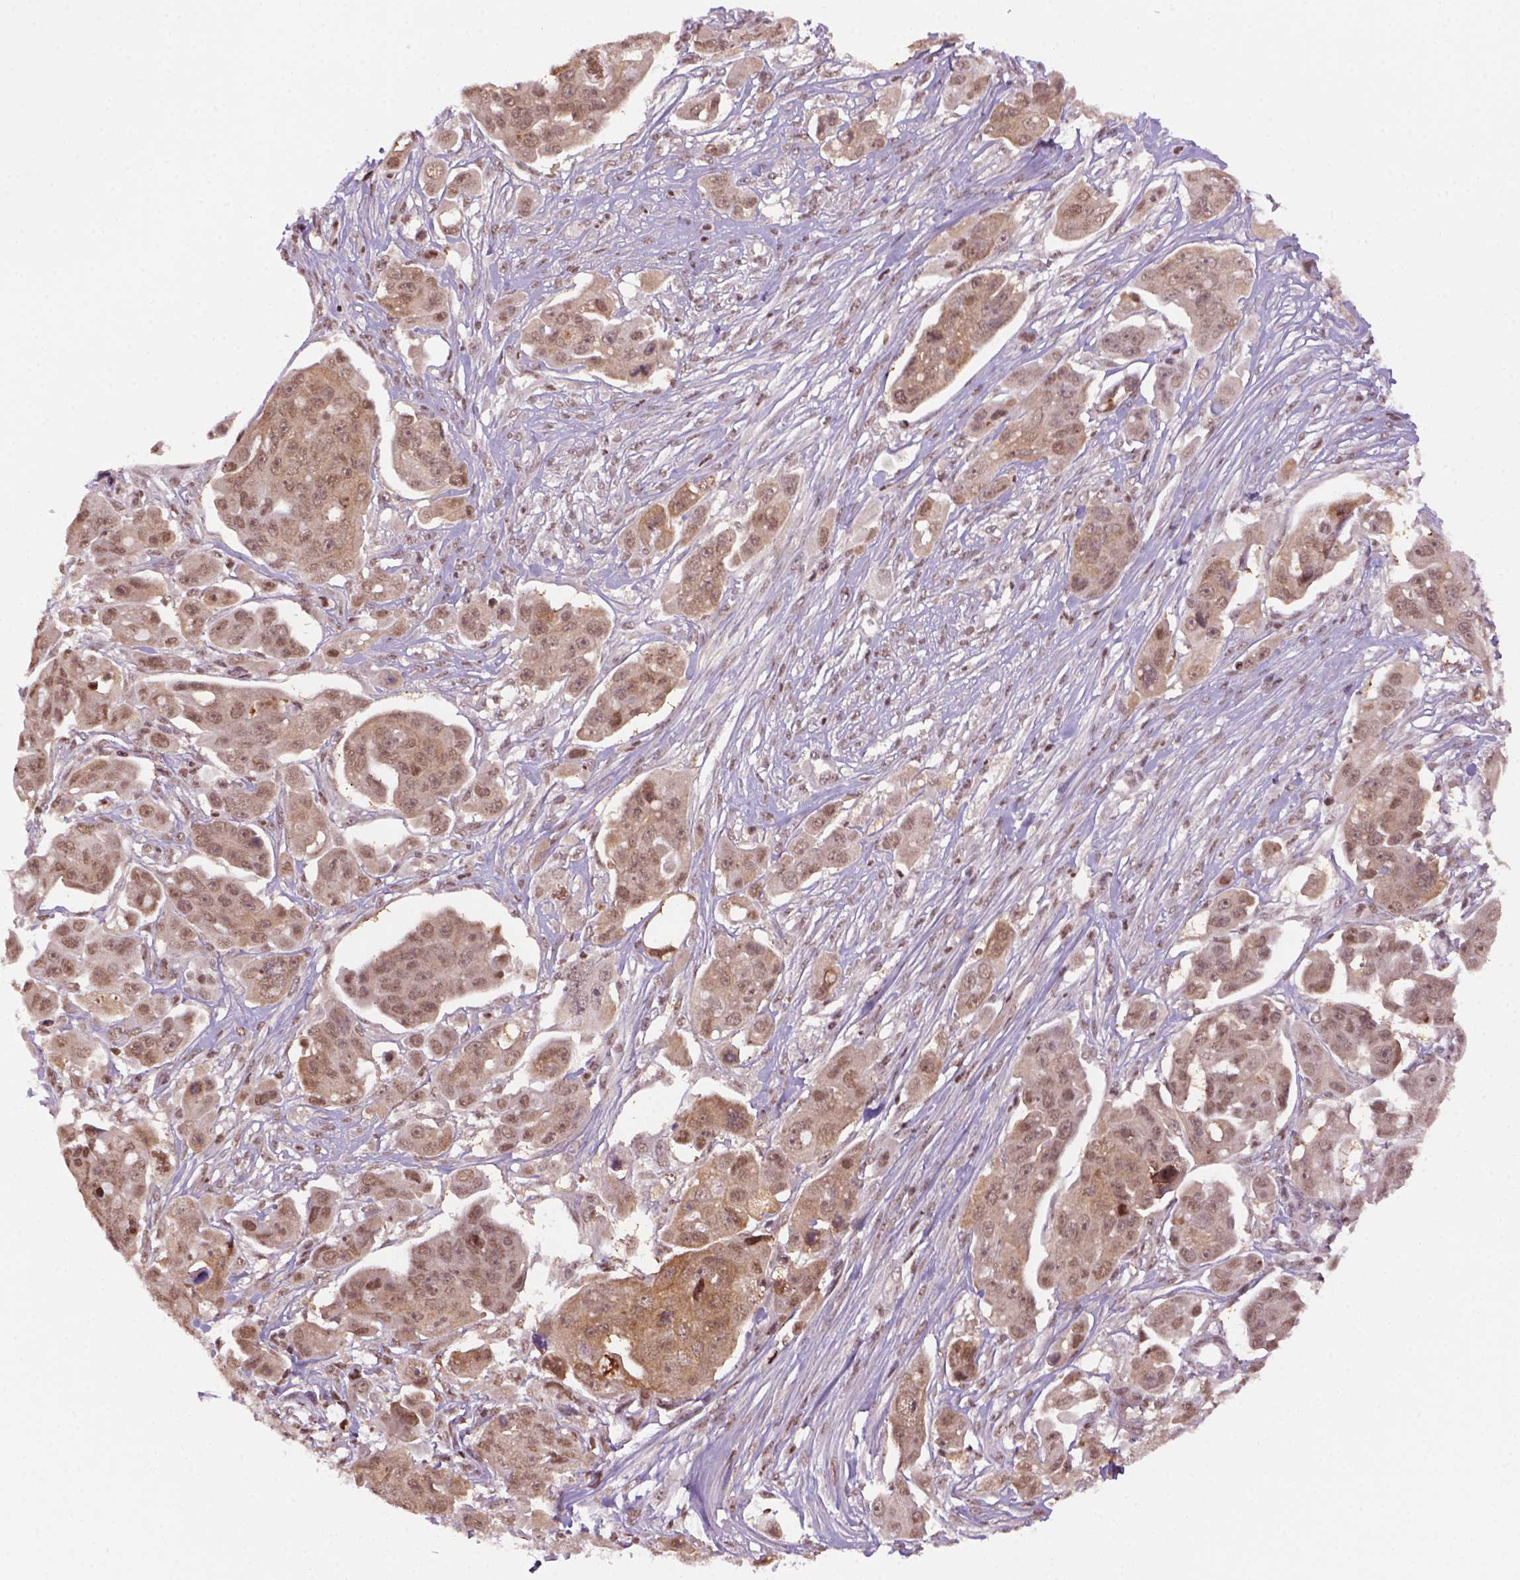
{"staining": {"intensity": "weak", "quantity": ">75%", "location": "cytoplasmic/membranous,nuclear"}, "tissue": "ovarian cancer", "cell_type": "Tumor cells", "image_type": "cancer", "snomed": [{"axis": "morphology", "description": "Carcinoma, endometroid"}, {"axis": "topography", "description": "Ovary"}], "caption": "A brown stain shows weak cytoplasmic/membranous and nuclear staining of a protein in human ovarian cancer tumor cells. (Brightfield microscopy of DAB IHC at high magnification).", "gene": "GOT1", "patient": {"sex": "female", "age": 70}}